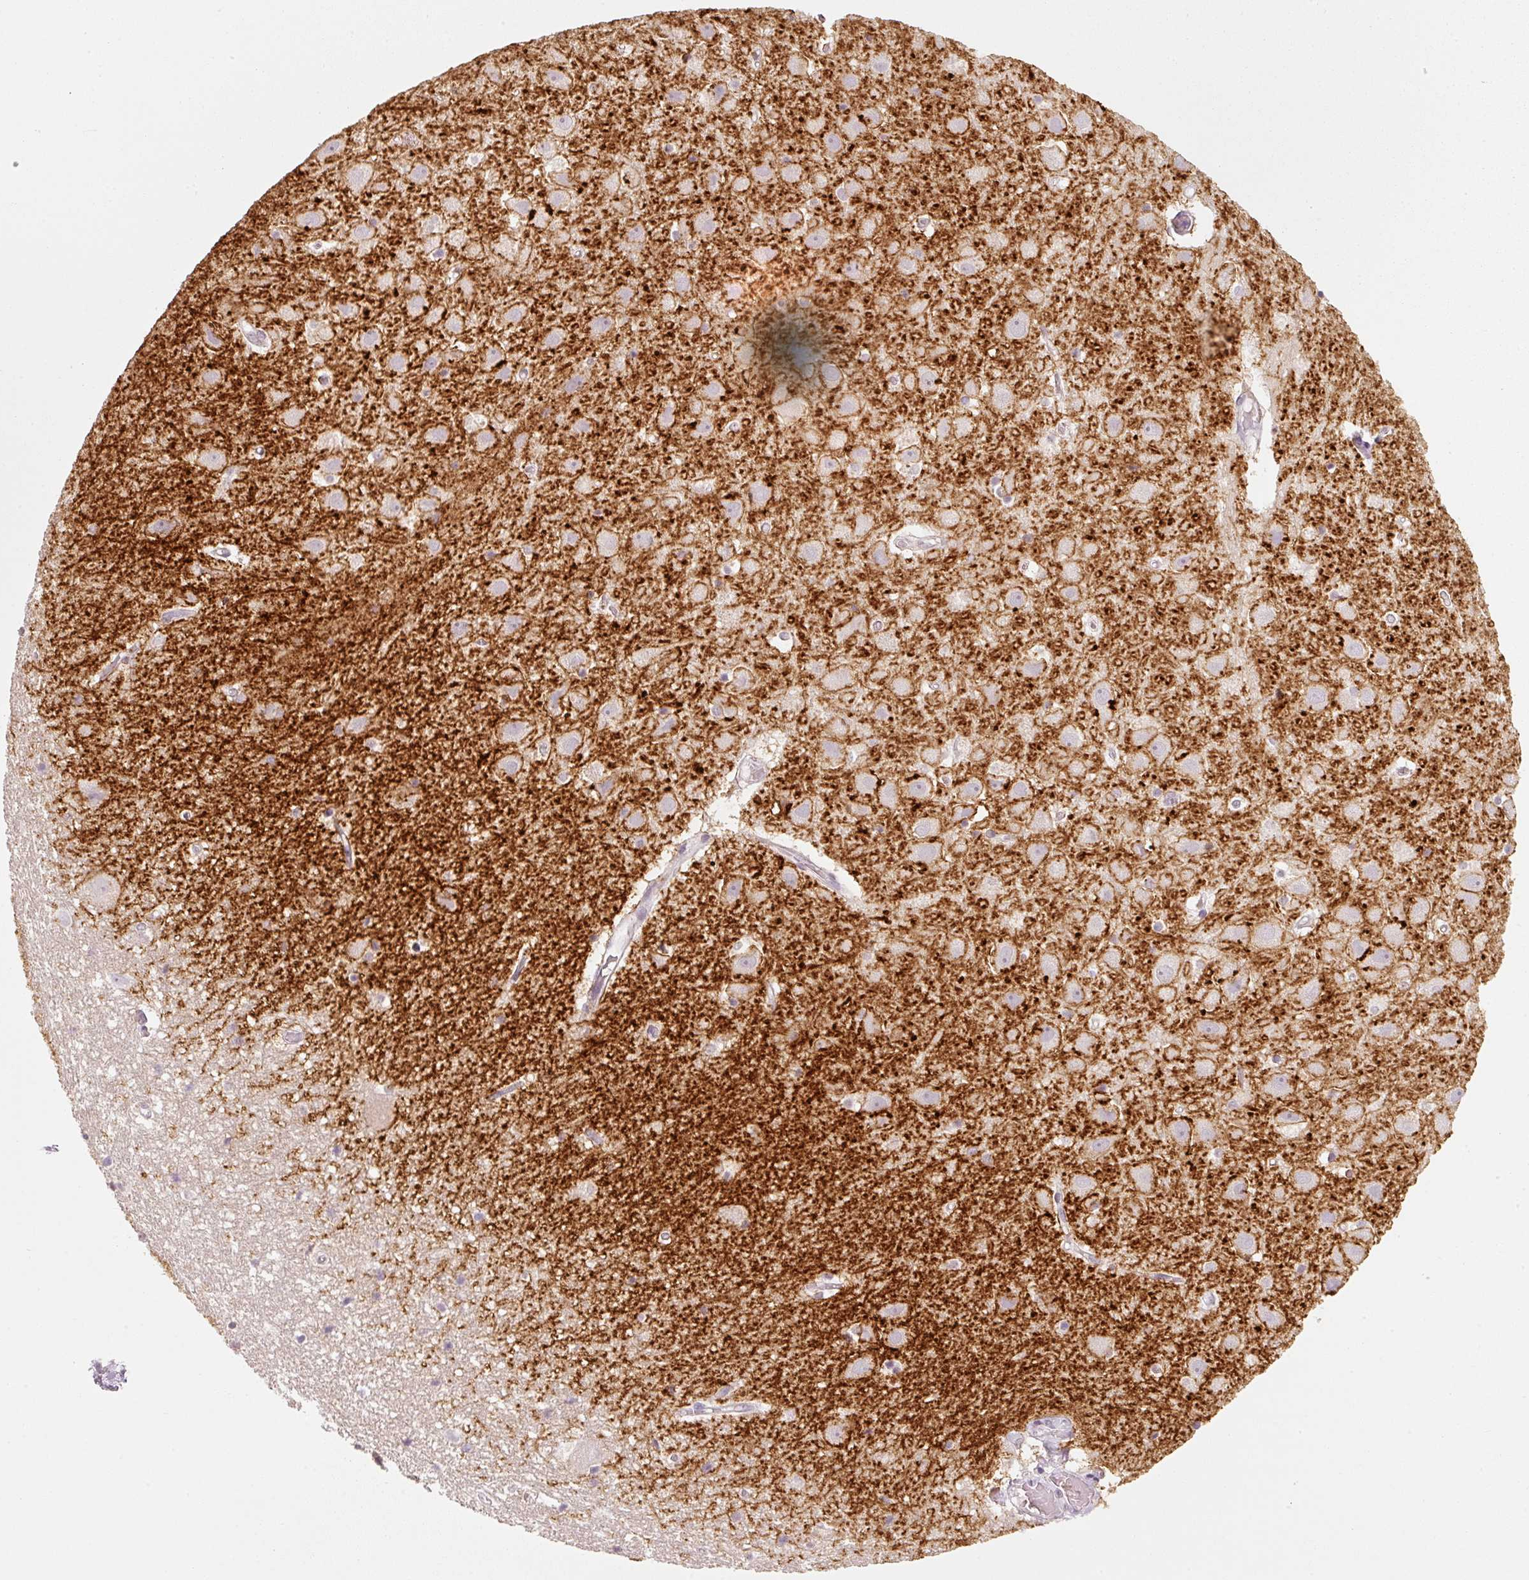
{"staining": {"intensity": "negative", "quantity": "none", "location": "none"}, "tissue": "hippocampus", "cell_type": "Glial cells", "image_type": "normal", "snomed": [{"axis": "morphology", "description": "Normal tissue, NOS"}, {"axis": "topography", "description": "Hippocampus"}], "caption": "The photomicrograph demonstrates no staining of glial cells in benign hippocampus. The staining is performed using DAB brown chromogen with nuclei counter-stained in using hematoxylin.", "gene": "STEAP1", "patient": {"sex": "female", "age": 52}}